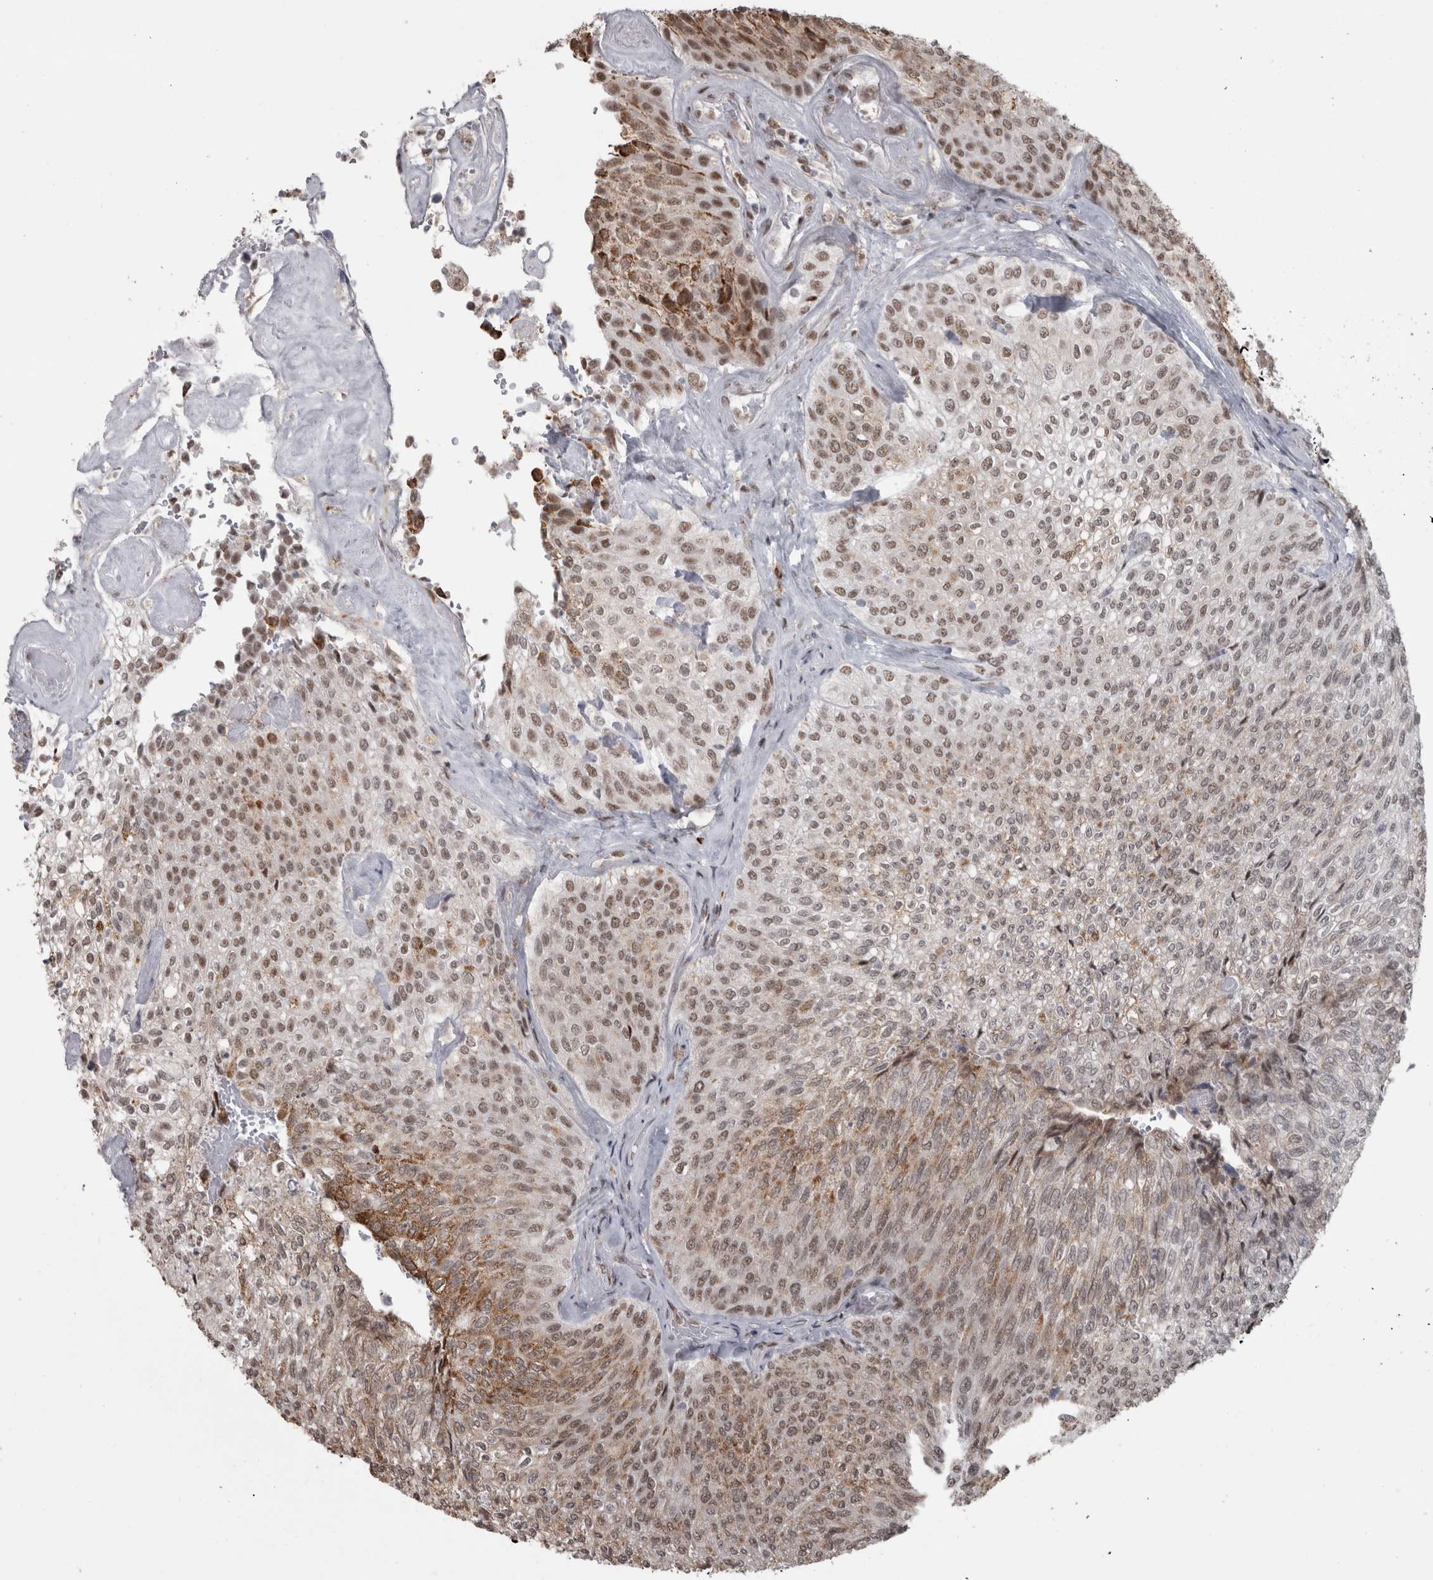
{"staining": {"intensity": "moderate", "quantity": "25%-75%", "location": "cytoplasmic/membranous,nuclear"}, "tissue": "urothelial cancer", "cell_type": "Tumor cells", "image_type": "cancer", "snomed": [{"axis": "morphology", "description": "Urothelial carcinoma, Low grade"}, {"axis": "topography", "description": "Urinary bladder"}], "caption": "Moderate cytoplasmic/membranous and nuclear expression for a protein is identified in about 25%-75% of tumor cells of urothelial carcinoma (low-grade) using immunohistochemistry.", "gene": "MICU3", "patient": {"sex": "female", "age": 79}}